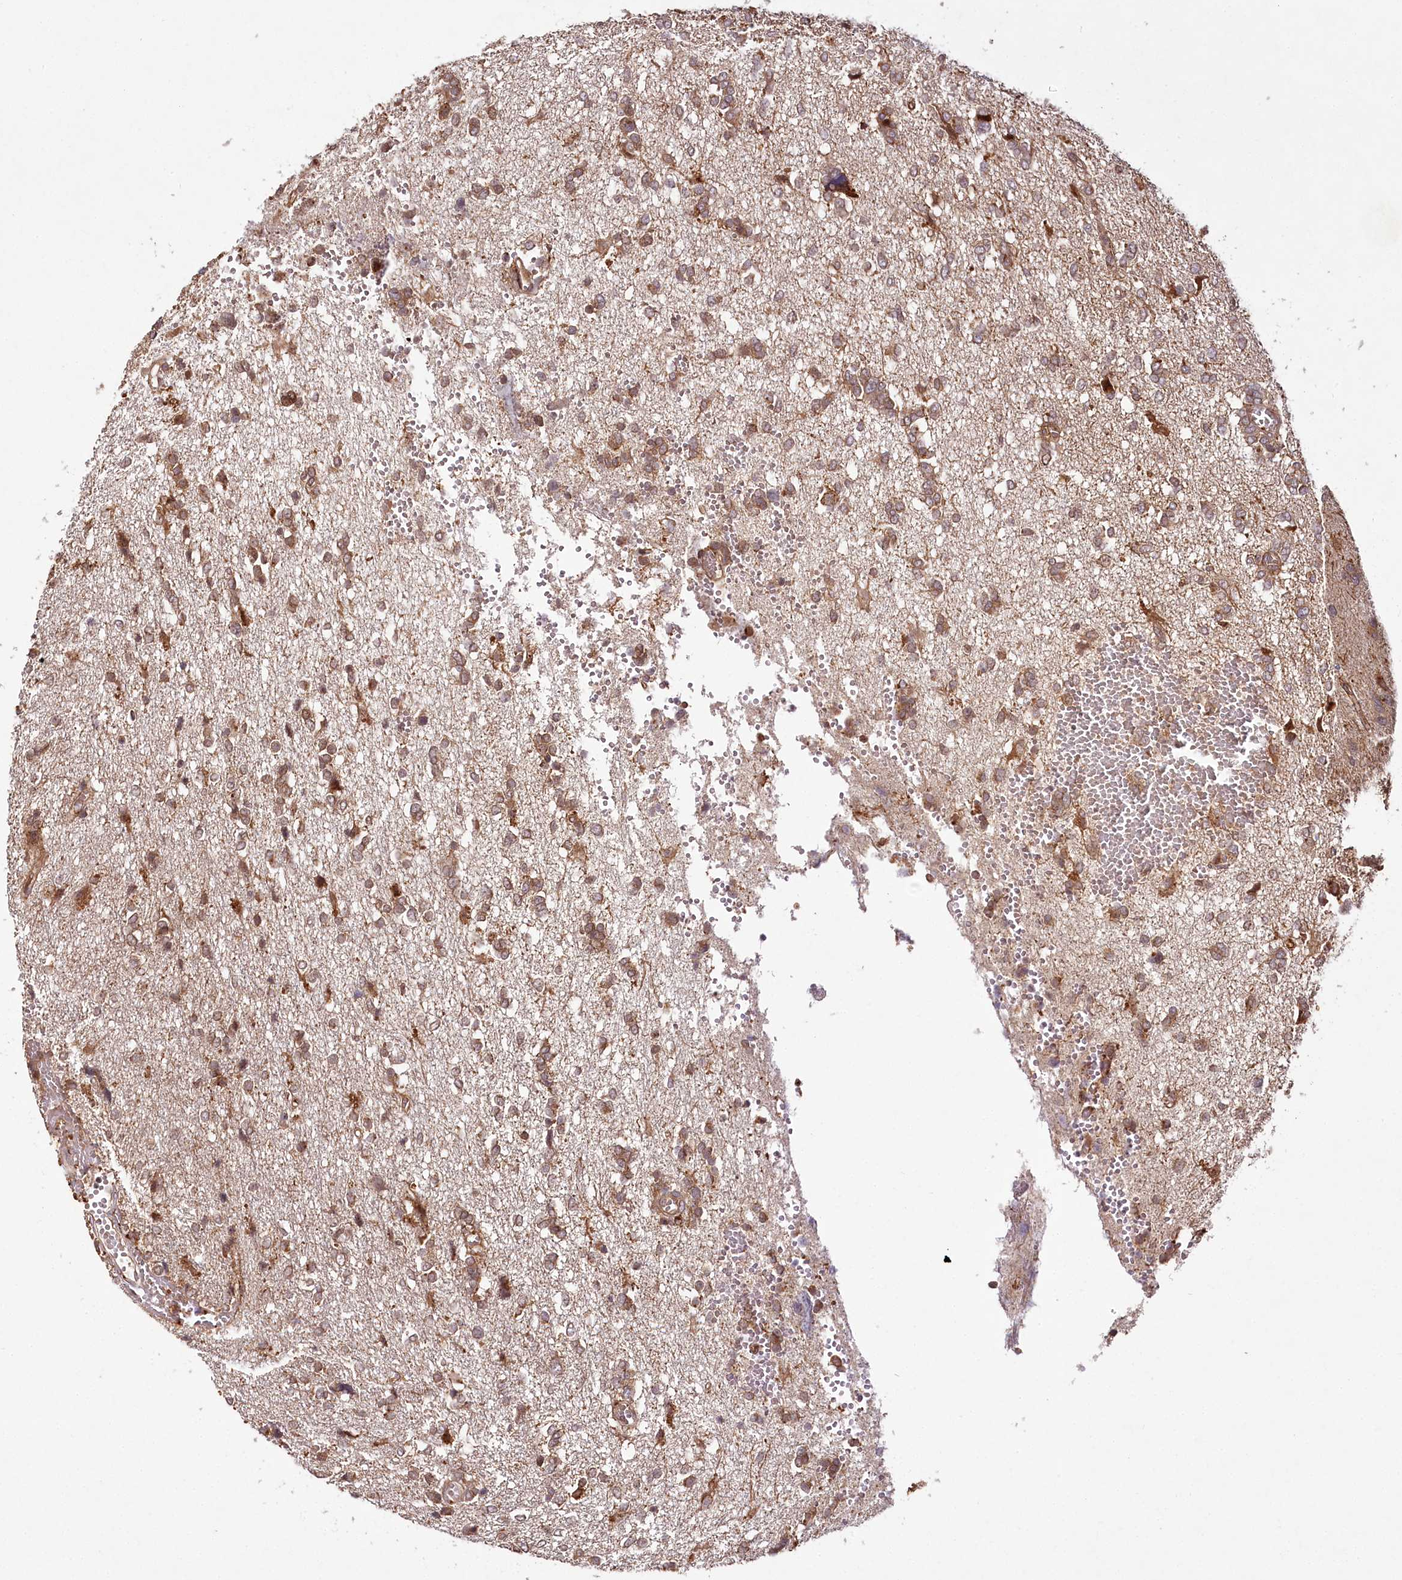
{"staining": {"intensity": "moderate", "quantity": ">75%", "location": "cytoplasmic/membranous"}, "tissue": "glioma", "cell_type": "Tumor cells", "image_type": "cancer", "snomed": [{"axis": "morphology", "description": "Glioma, malignant, High grade"}, {"axis": "topography", "description": "Brain"}], "caption": "A histopathology image of glioma stained for a protein reveals moderate cytoplasmic/membranous brown staining in tumor cells. Using DAB (3,3'-diaminobenzidine) (brown) and hematoxylin (blue) stains, captured at high magnification using brightfield microscopy.", "gene": "COPG1", "patient": {"sex": "female", "age": 59}}